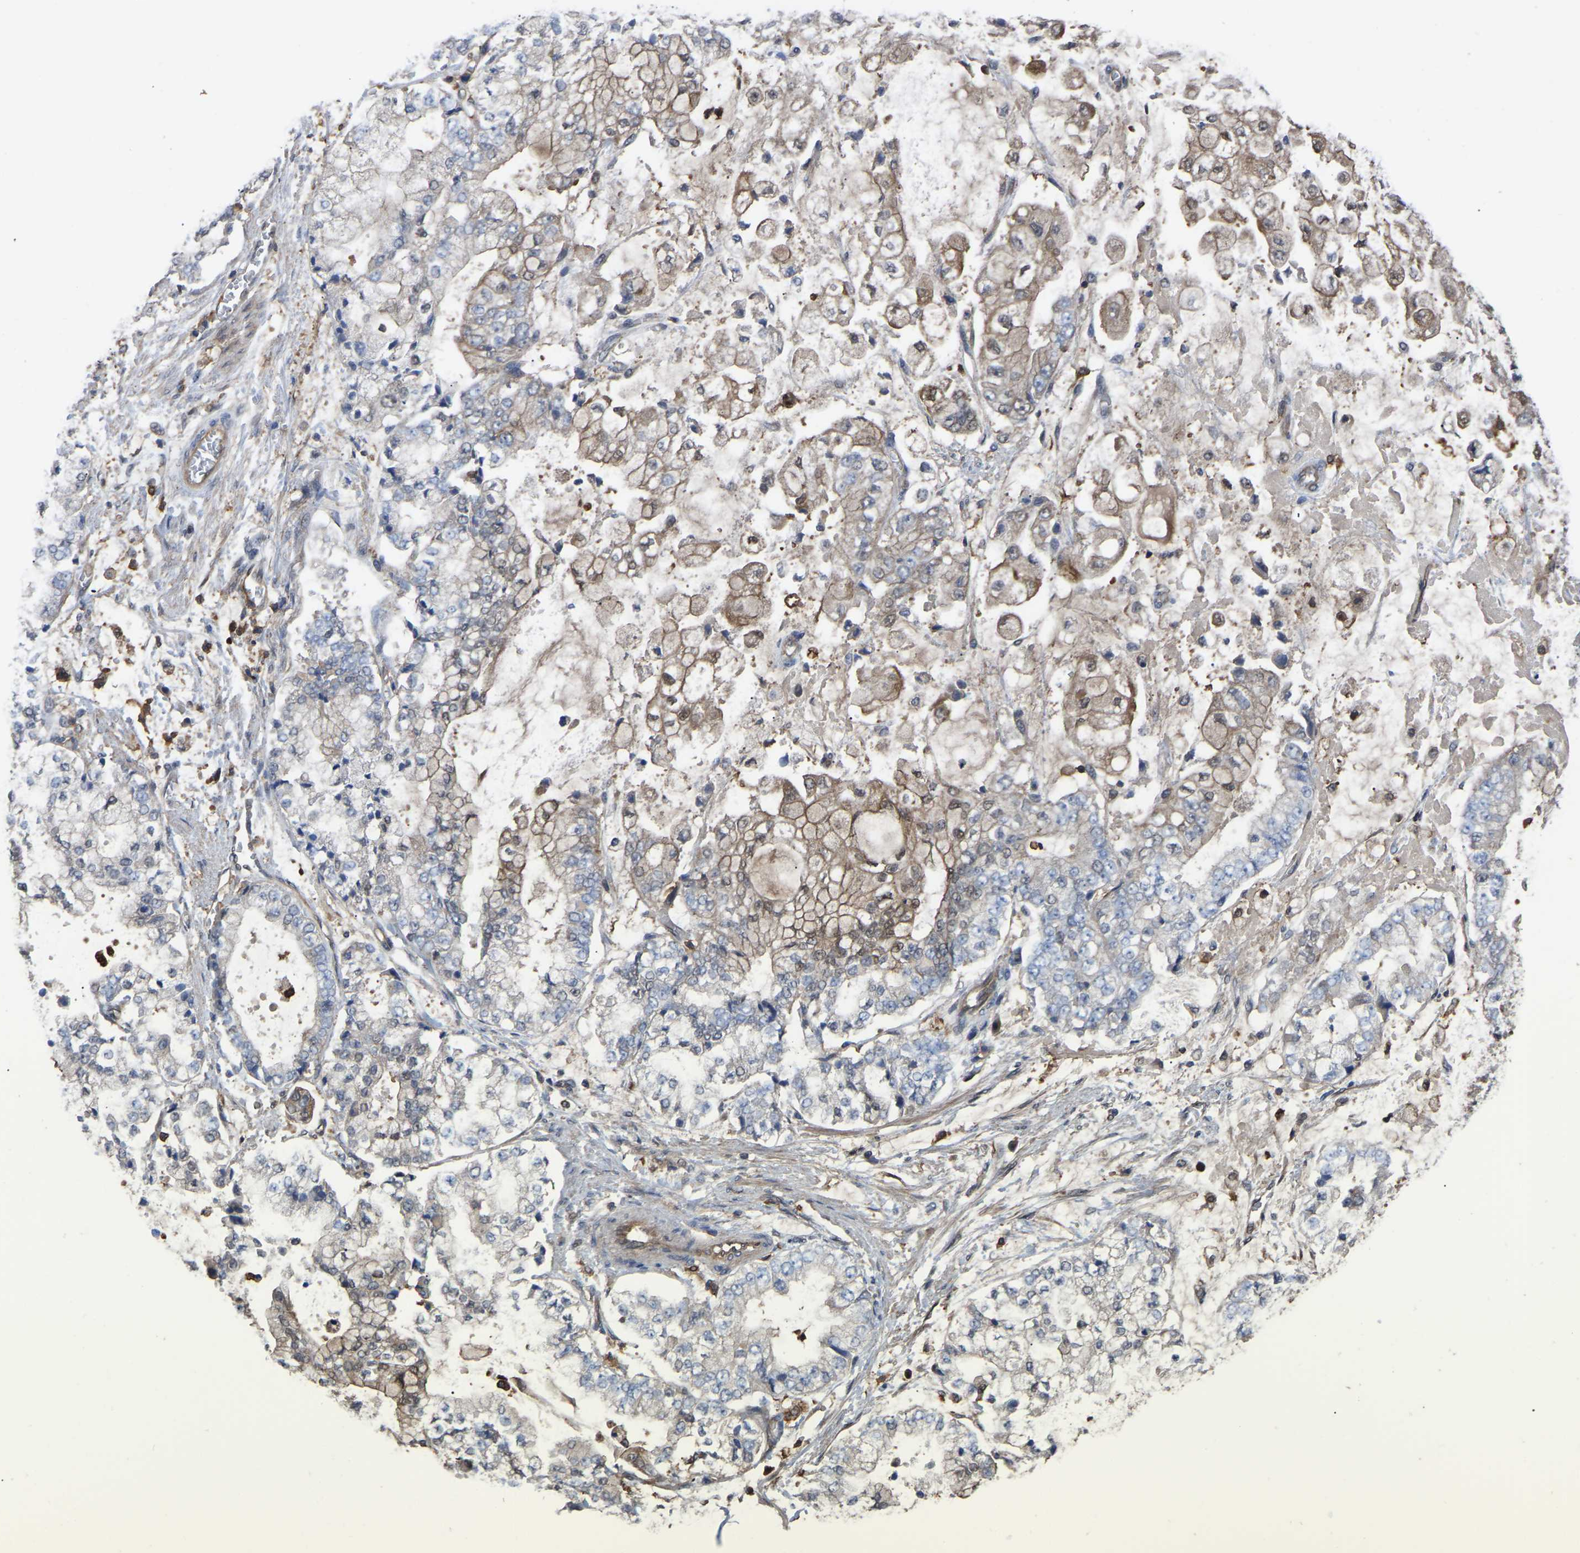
{"staining": {"intensity": "weak", "quantity": "25%-75%", "location": "cytoplasmic/membranous"}, "tissue": "stomach cancer", "cell_type": "Tumor cells", "image_type": "cancer", "snomed": [{"axis": "morphology", "description": "Adenocarcinoma, NOS"}, {"axis": "topography", "description": "Stomach"}], "caption": "Immunohistochemical staining of stomach cancer (adenocarcinoma) reveals weak cytoplasmic/membranous protein expression in about 25%-75% of tumor cells. Nuclei are stained in blue.", "gene": "CIT", "patient": {"sex": "male", "age": 76}}